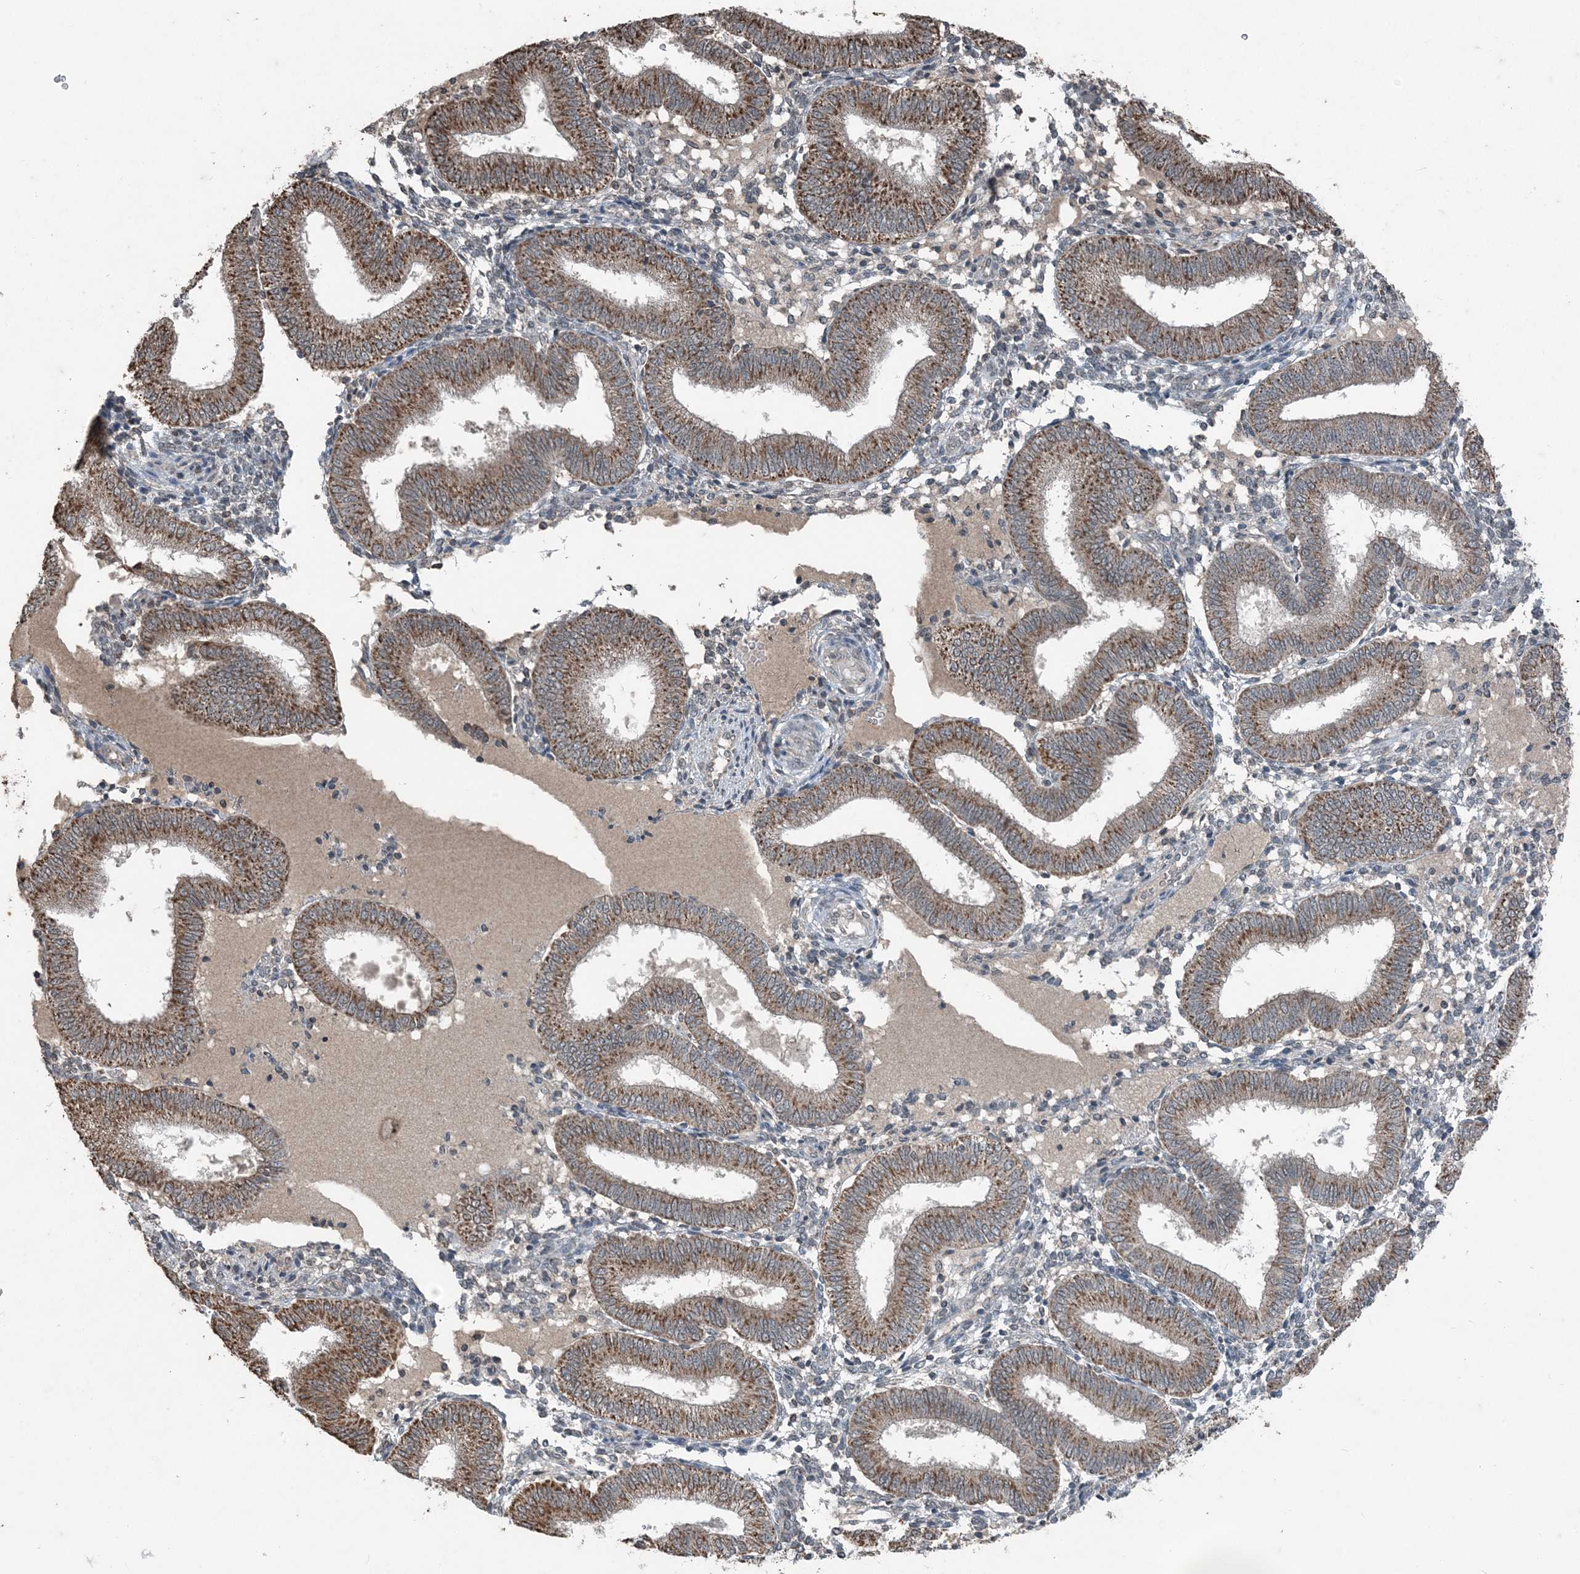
{"staining": {"intensity": "weak", "quantity": "25%-75%", "location": "cytoplasmic/membranous"}, "tissue": "endometrium", "cell_type": "Cells in endometrial stroma", "image_type": "normal", "snomed": [{"axis": "morphology", "description": "Normal tissue, NOS"}, {"axis": "topography", "description": "Endometrium"}], "caption": "A photomicrograph showing weak cytoplasmic/membranous positivity in approximately 25%-75% of cells in endometrial stroma in benign endometrium, as visualized by brown immunohistochemical staining.", "gene": "GNL1", "patient": {"sex": "female", "age": 39}}